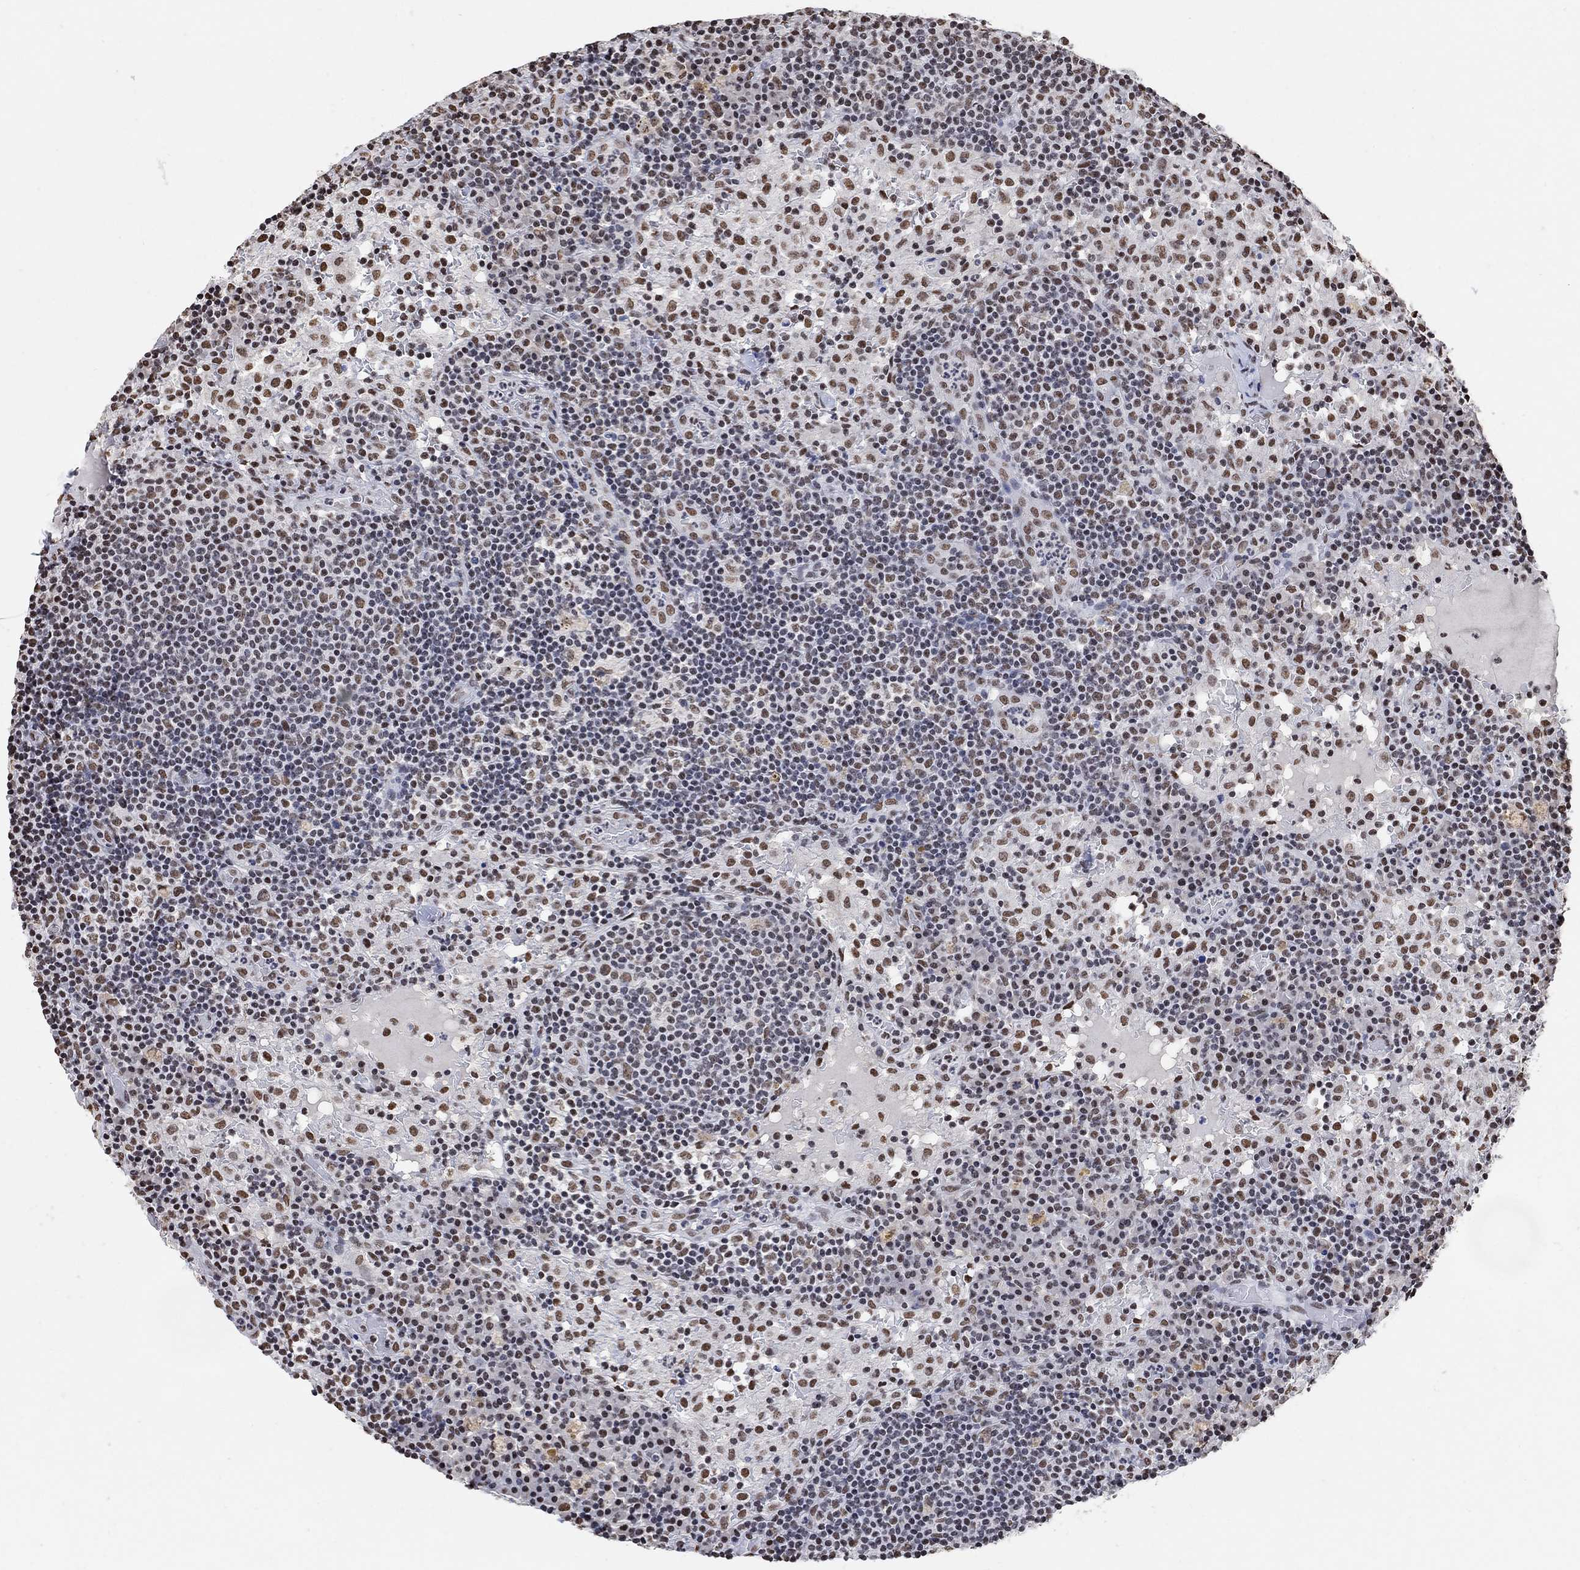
{"staining": {"intensity": "moderate", "quantity": "<25%", "location": "nuclear"}, "tissue": "lymph node", "cell_type": "Non-germinal center cells", "image_type": "normal", "snomed": [{"axis": "morphology", "description": "Normal tissue, NOS"}, {"axis": "topography", "description": "Lymph node"}], "caption": "IHC image of normal lymph node stained for a protein (brown), which exhibits low levels of moderate nuclear positivity in approximately <25% of non-germinal center cells.", "gene": "USP39", "patient": {"sex": "male", "age": 62}}